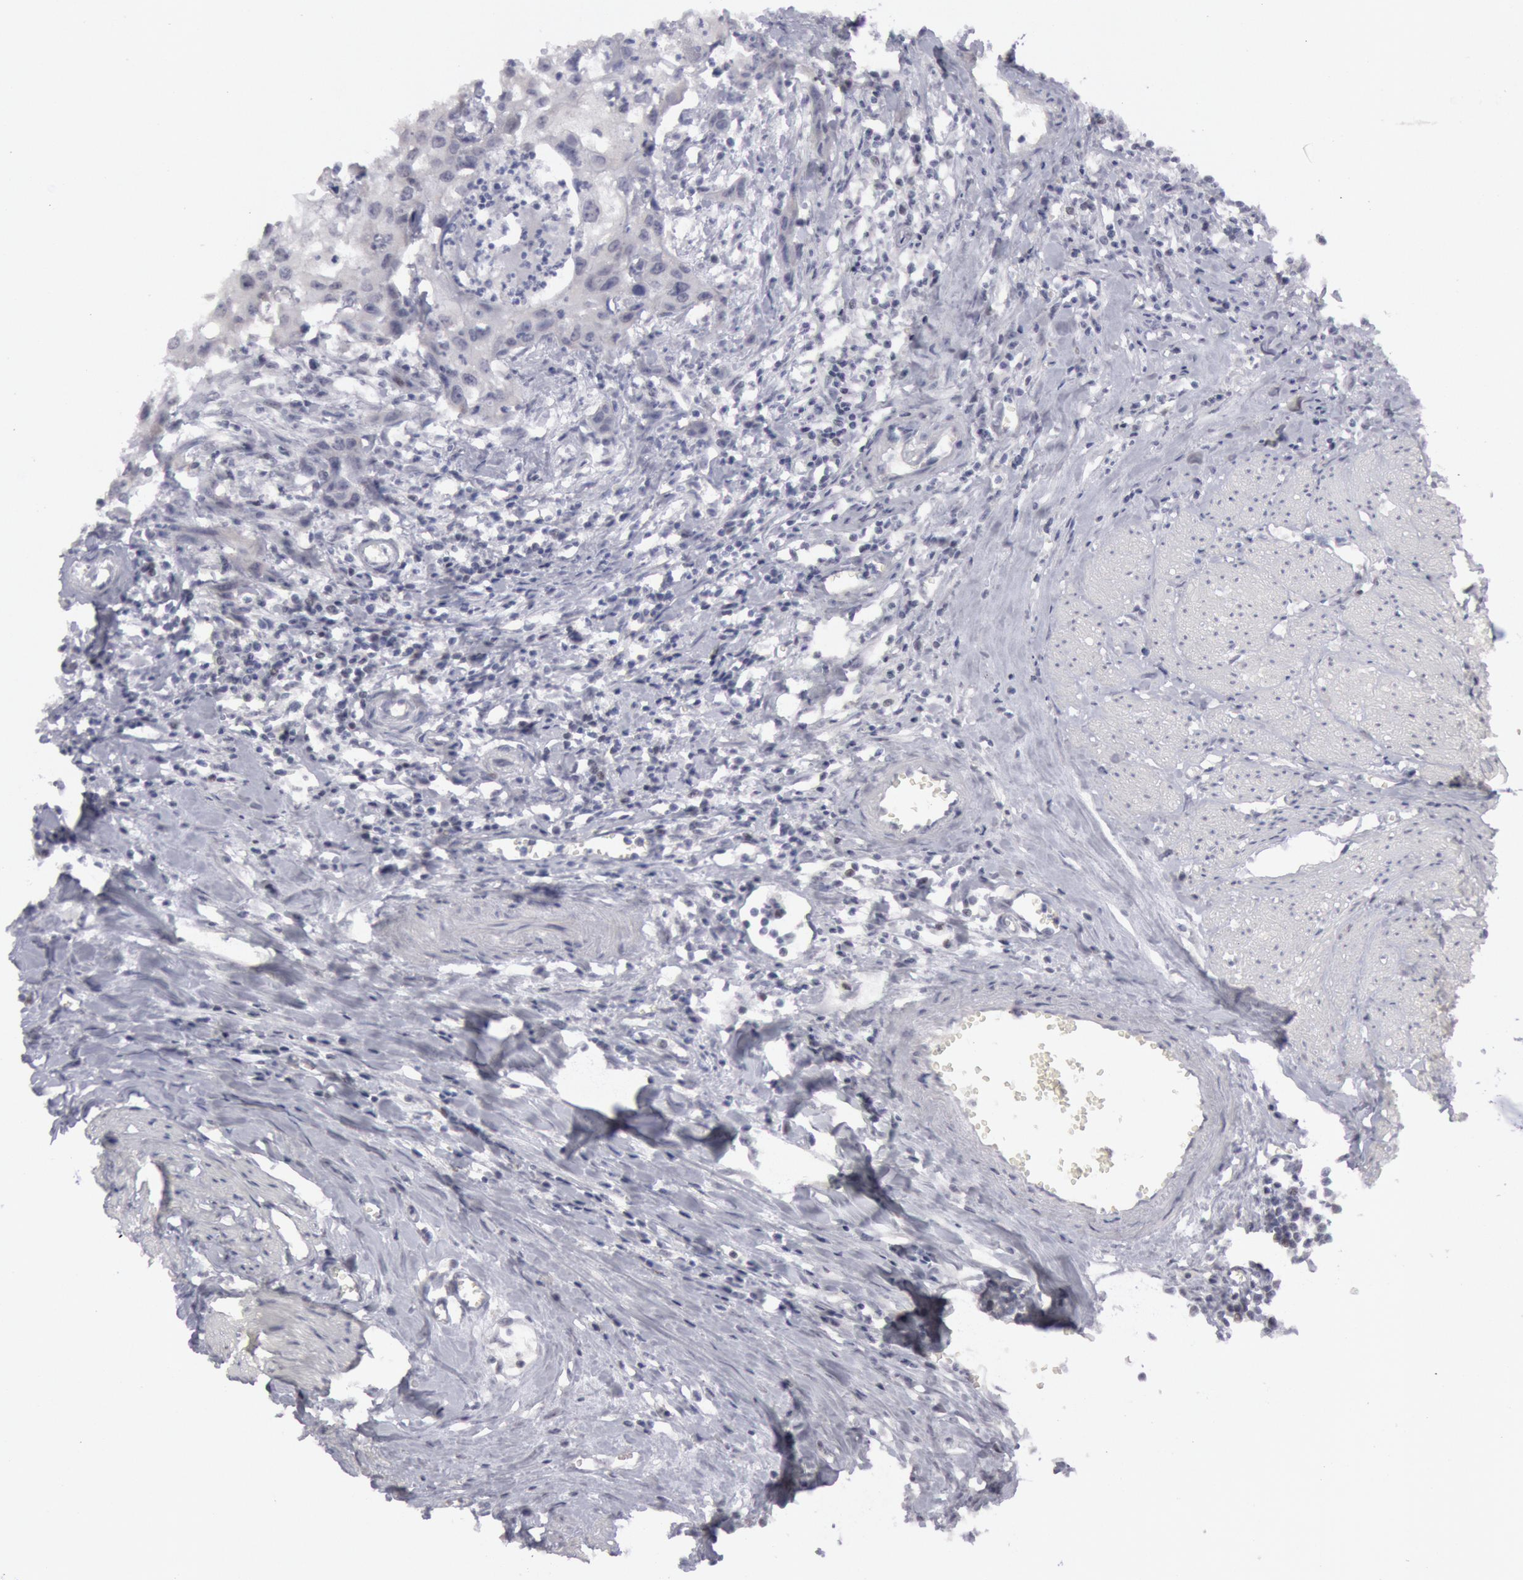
{"staining": {"intensity": "negative", "quantity": "none", "location": "none"}, "tissue": "urothelial cancer", "cell_type": "Tumor cells", "image_type": "cancer", "snomed": [{"axis": "morphology", "description": "Urothelial carcinoma, High grade"}, {"axis": "topography", "description": "Urinary bladder"}], "caption": "Tumor cells are negative for brown protein staining in high-grade urothelial carcinoma.", "gene": "JOSD1", "patient": {"sex": "male", "age": 54}}